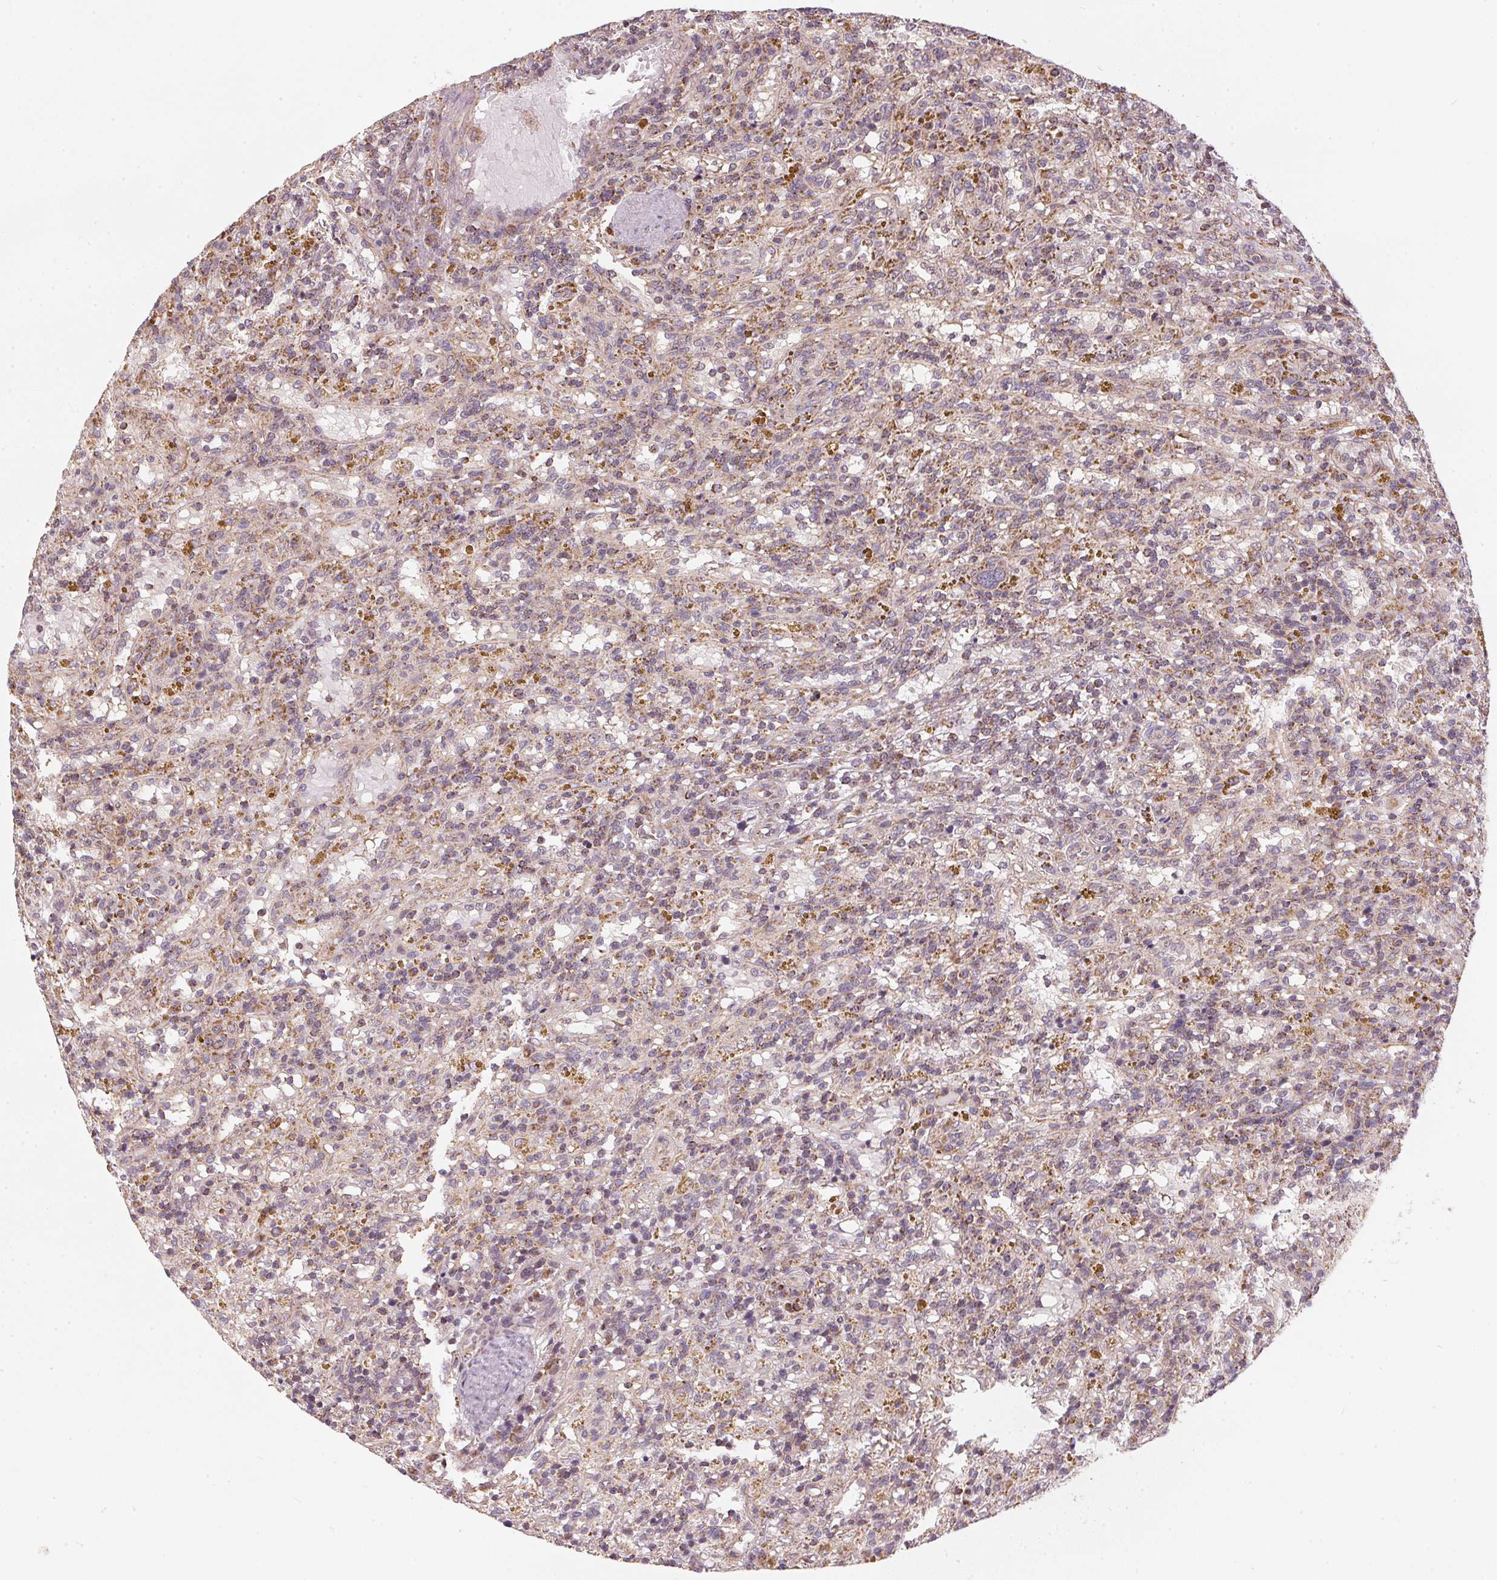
{"staining": {"intensity": "weak", "quantity": "<25%", "location": "cytoplasmic/membranous"}, "tissue": "lymphoma", "cell_type": "Tumor cells", "image_type": "cancer", "snomed": [{"axis": "morphology", "description": "Malignant lymphoma, non-Hodgkin's type, Low grade"}, {"axis": "topography", "description": "Spleen"}], "caption": "Low-grade malignant lymphoma, non-Hodgkin's type stained for a protein using immunohistochemistry (IHC) exhibits no staining tumor cells.", "gene": "MATCAP1", "patient": {"sex": "female", "age": 65}}